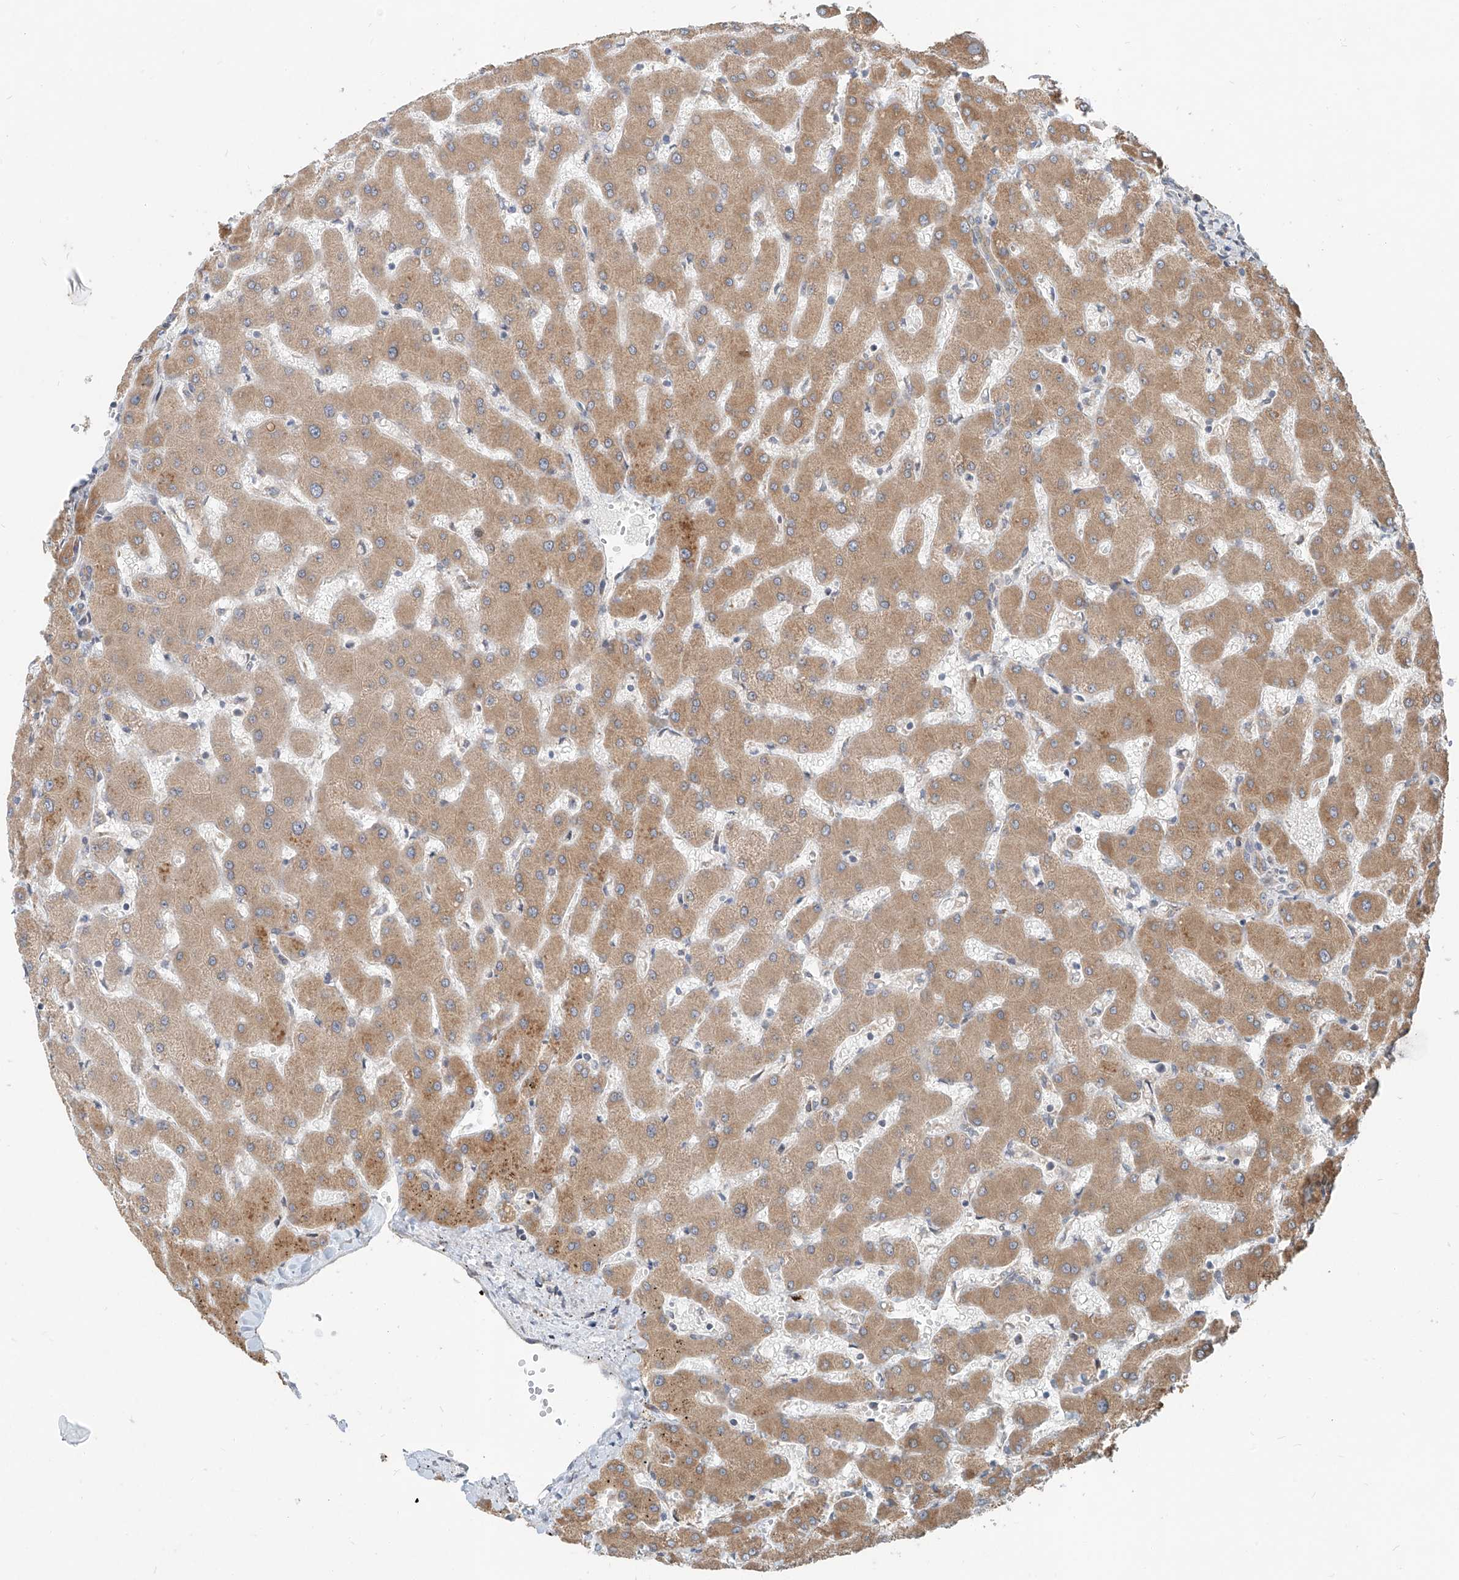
{"staining": {"intensity": "weak", "quantity": "<25%", "location": "cytoplasmic/membranous"}, "tissue": "liver", "cell_type": "Cholangiocytes", "image_type": "normal", "snomed": [{"axis": "morphology", "description": "Normal tissue, NOS"}, {"axis": "topography", "description": "Liver"}], "caption": "This histopathology image is of normal liver stained with immunohistochemistry (IHC) to label a protein in brown with the nuclei are counter-stained blue. There is no positivity in cholangiocytes. (DAB (3,3'-diaminobenzidine) immunohistochemistry with hematoxylin counter stain).", "gene": "STX19", "patient": {"sex": "female", "age": 63}}